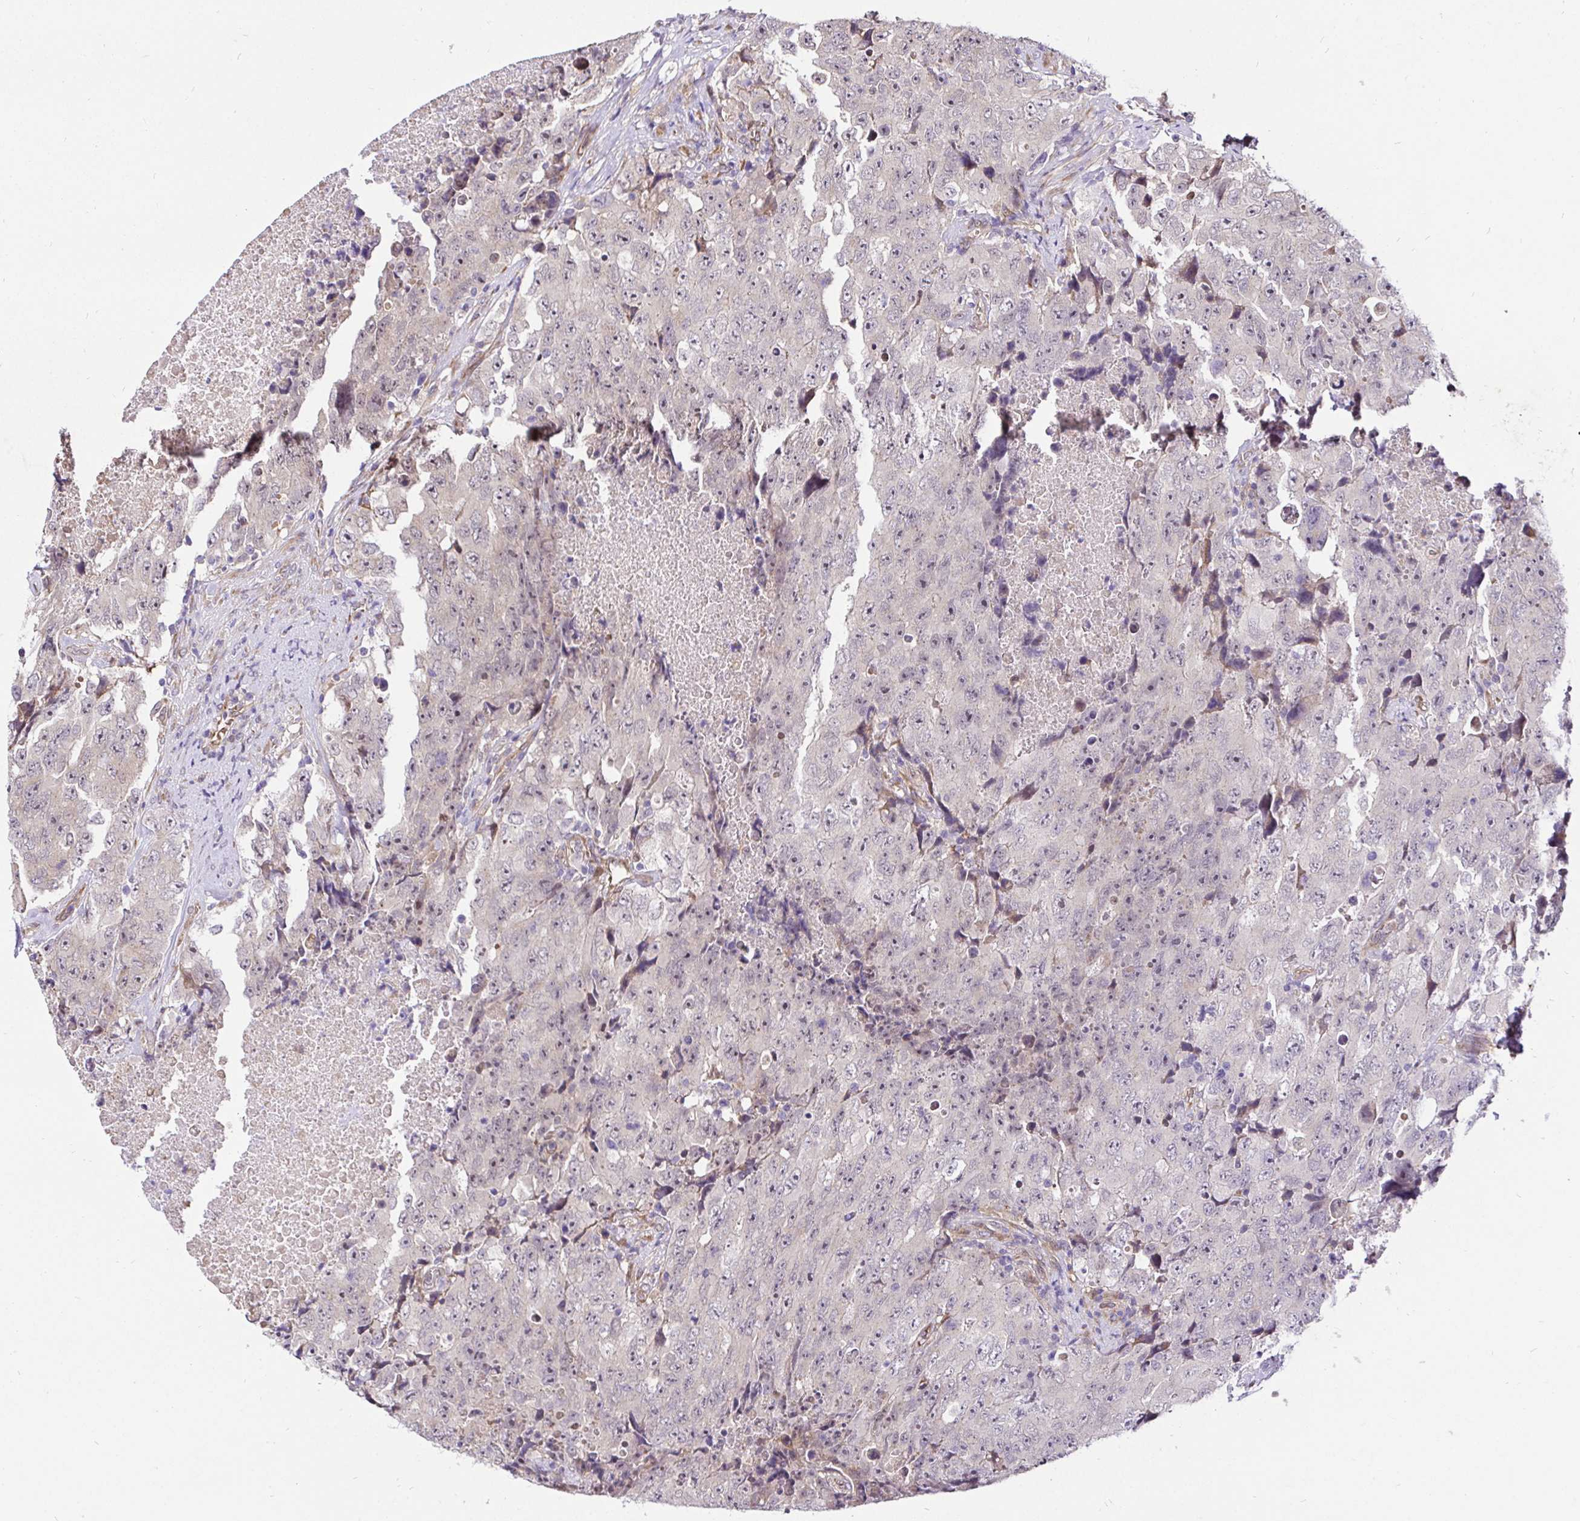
{"staining": {"intensity": "negative", "quantity": "none", "location": "none"}, "tissue": "testis cancer", "cell_type": "Tumor cells", "image_type": "cancer", "snomed": [{"axis": "morphology", "description": "Carcinoma, Embryonal, NOS"}, {"axis": "topography", "description": "Testis"}], "caption": "Testis cancer (embryonal carcinoma) was stained to show a protein in brown. There is no significant expression in tumor cells.", "gene": "CCDC122", "patient": {"sex": "male", "age": 24}}